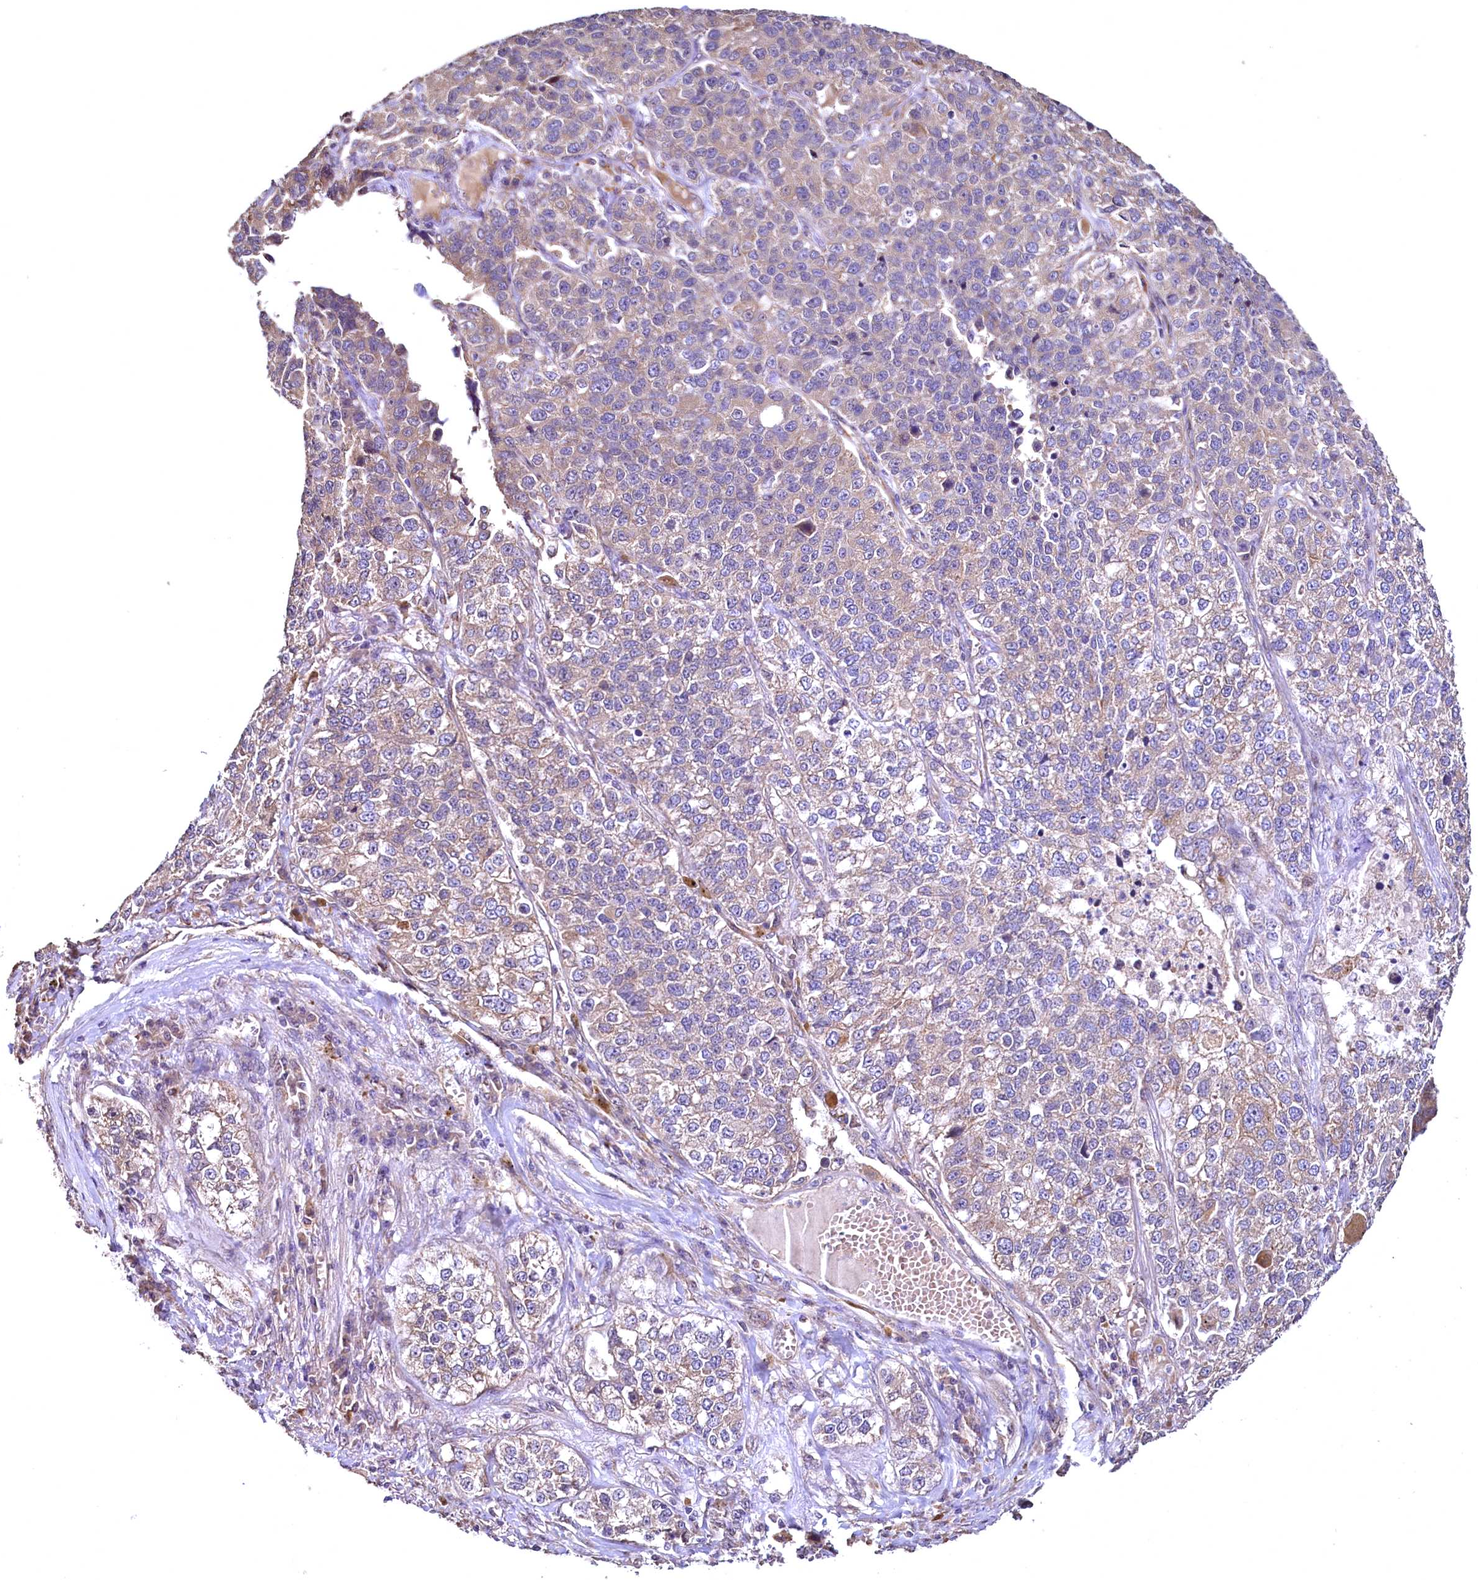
{"staining": {"intensity": "weak", "quantity": "<25%", "location": "cytoplasmic/membranous"}, "tissue": "lung cancer", "cell_type": "Tumor cells", "image_type": "cancer", "snomed": [{"axis": "morphology", "description": "Adenocarcinoma, NOS"}, {"axis": "topography", "description": "Lung"}], "caption": "There is no significant expression in tumor cells of lung adenocarcinoma.", "gene": "TBCEL", "patient": {"sex": "male", "age": 49}}